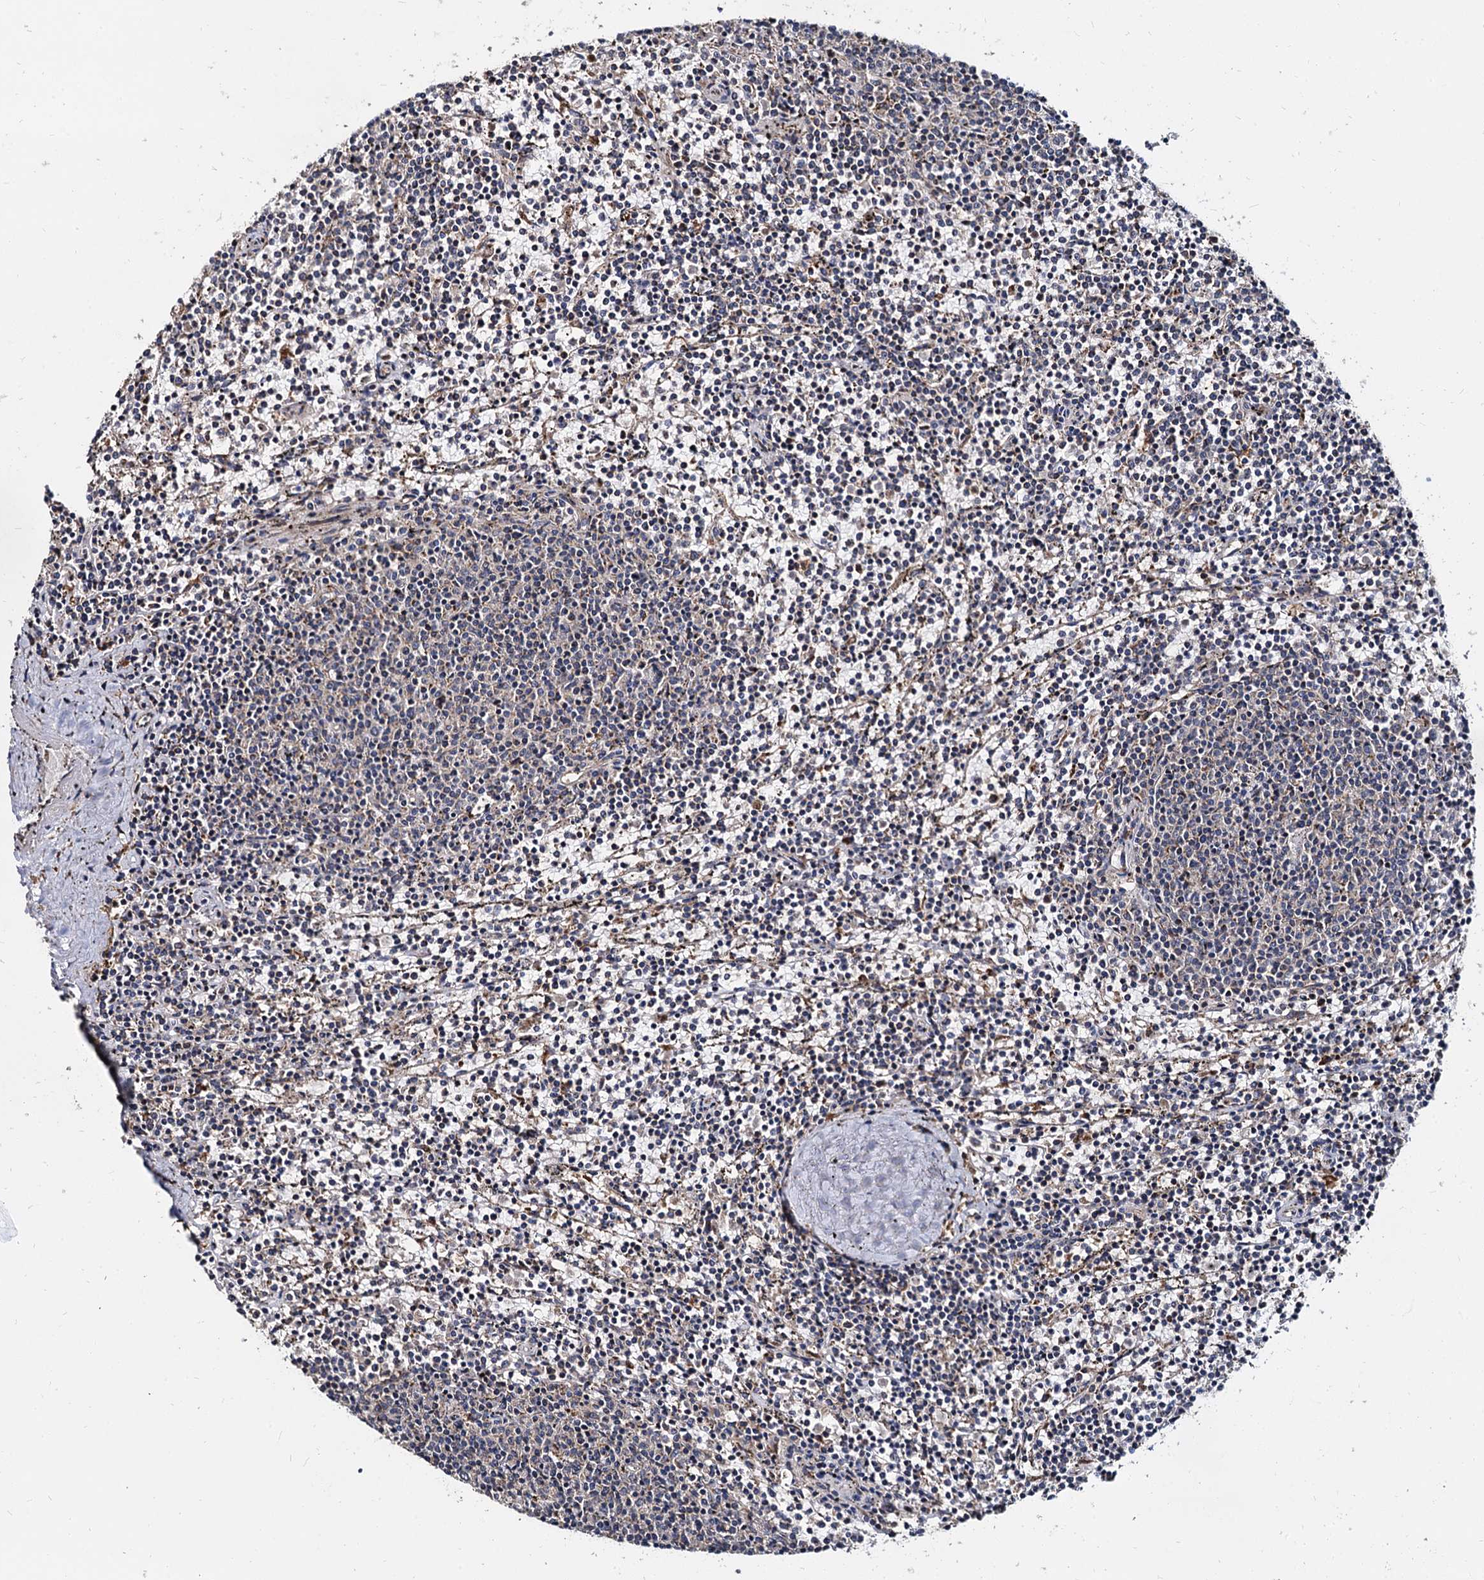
{"staining": {"intensity": "negative", "quantity": "none", "location": "none"}, "tissue": "lymphoma", "cell_type": "Tumor cells", "image_type": "cancer", "snomed": [{"axis": "morphology", "description": "Malignant lymphoma, non-Hodgkin's type, Low grade"}, {"axis": "topography", "description": "Spleen"}], "caption": "Tumor cells are negative for protein expression in human low-grade malignant lymphoma, non-Hodgkin's type.", "gene": "WWC3", "patient": {"sex": "female", "age": 50}}